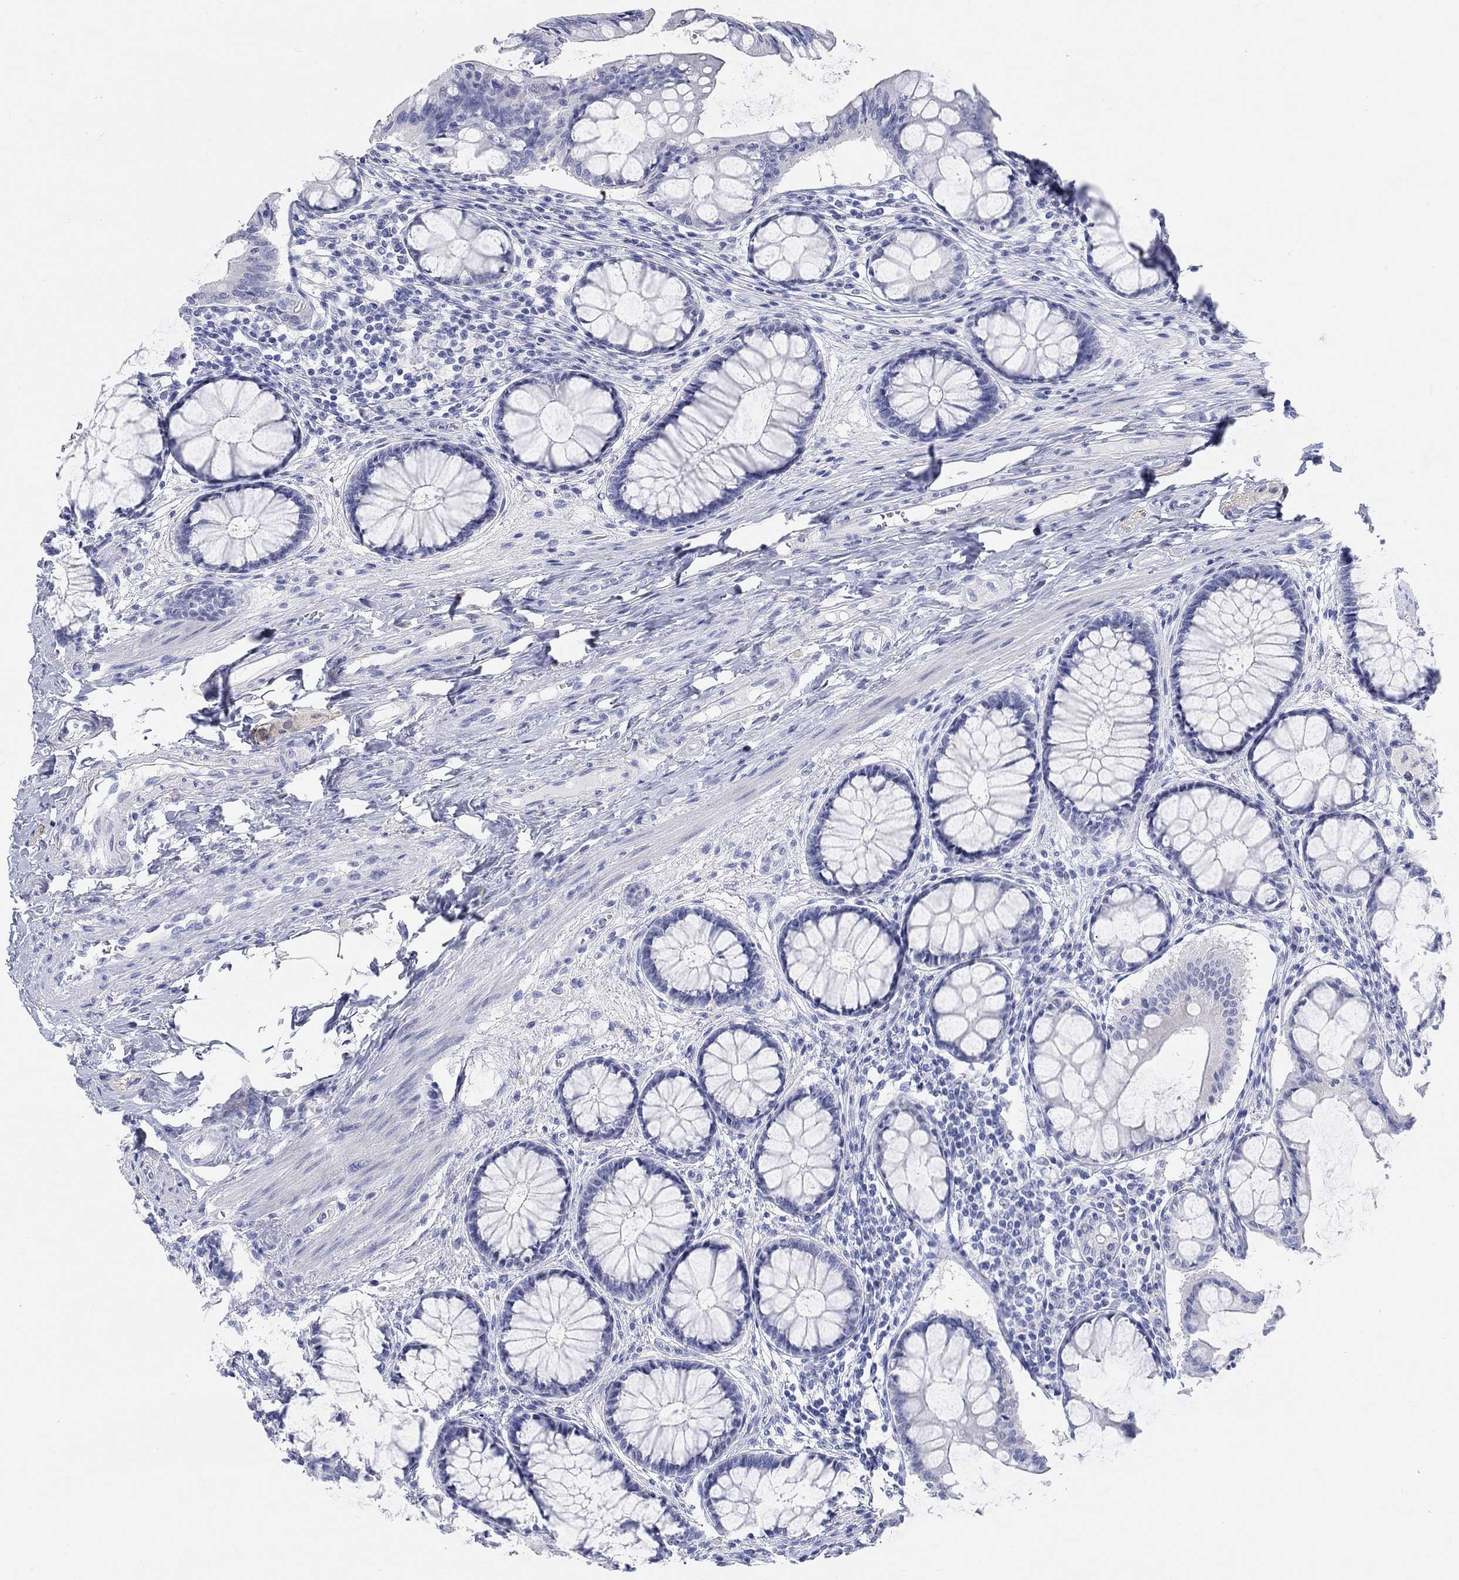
{"staining": {"intensity": "negative", "quantity": "none", "location": "none"}, "tissue": "colon", "cell_type": "Endothelial cells", "image_type": "normal", "snomed": [{"axis": "morphology", "description": "Normal tissue, NOS"}, {"axis": "topography", "description": "Colon"}], "caption": "Immunohistochemistry (IHC) photomicrograph of benign colon: colon stained with DAB displays no significant protein positivity in endothelial cells. The staining is performed using DAB brown chromogen with nuclei counter-stained in using hematoxylin.", "gene": "GRIA3", "patient": {"sex": "female", "age": 65}}